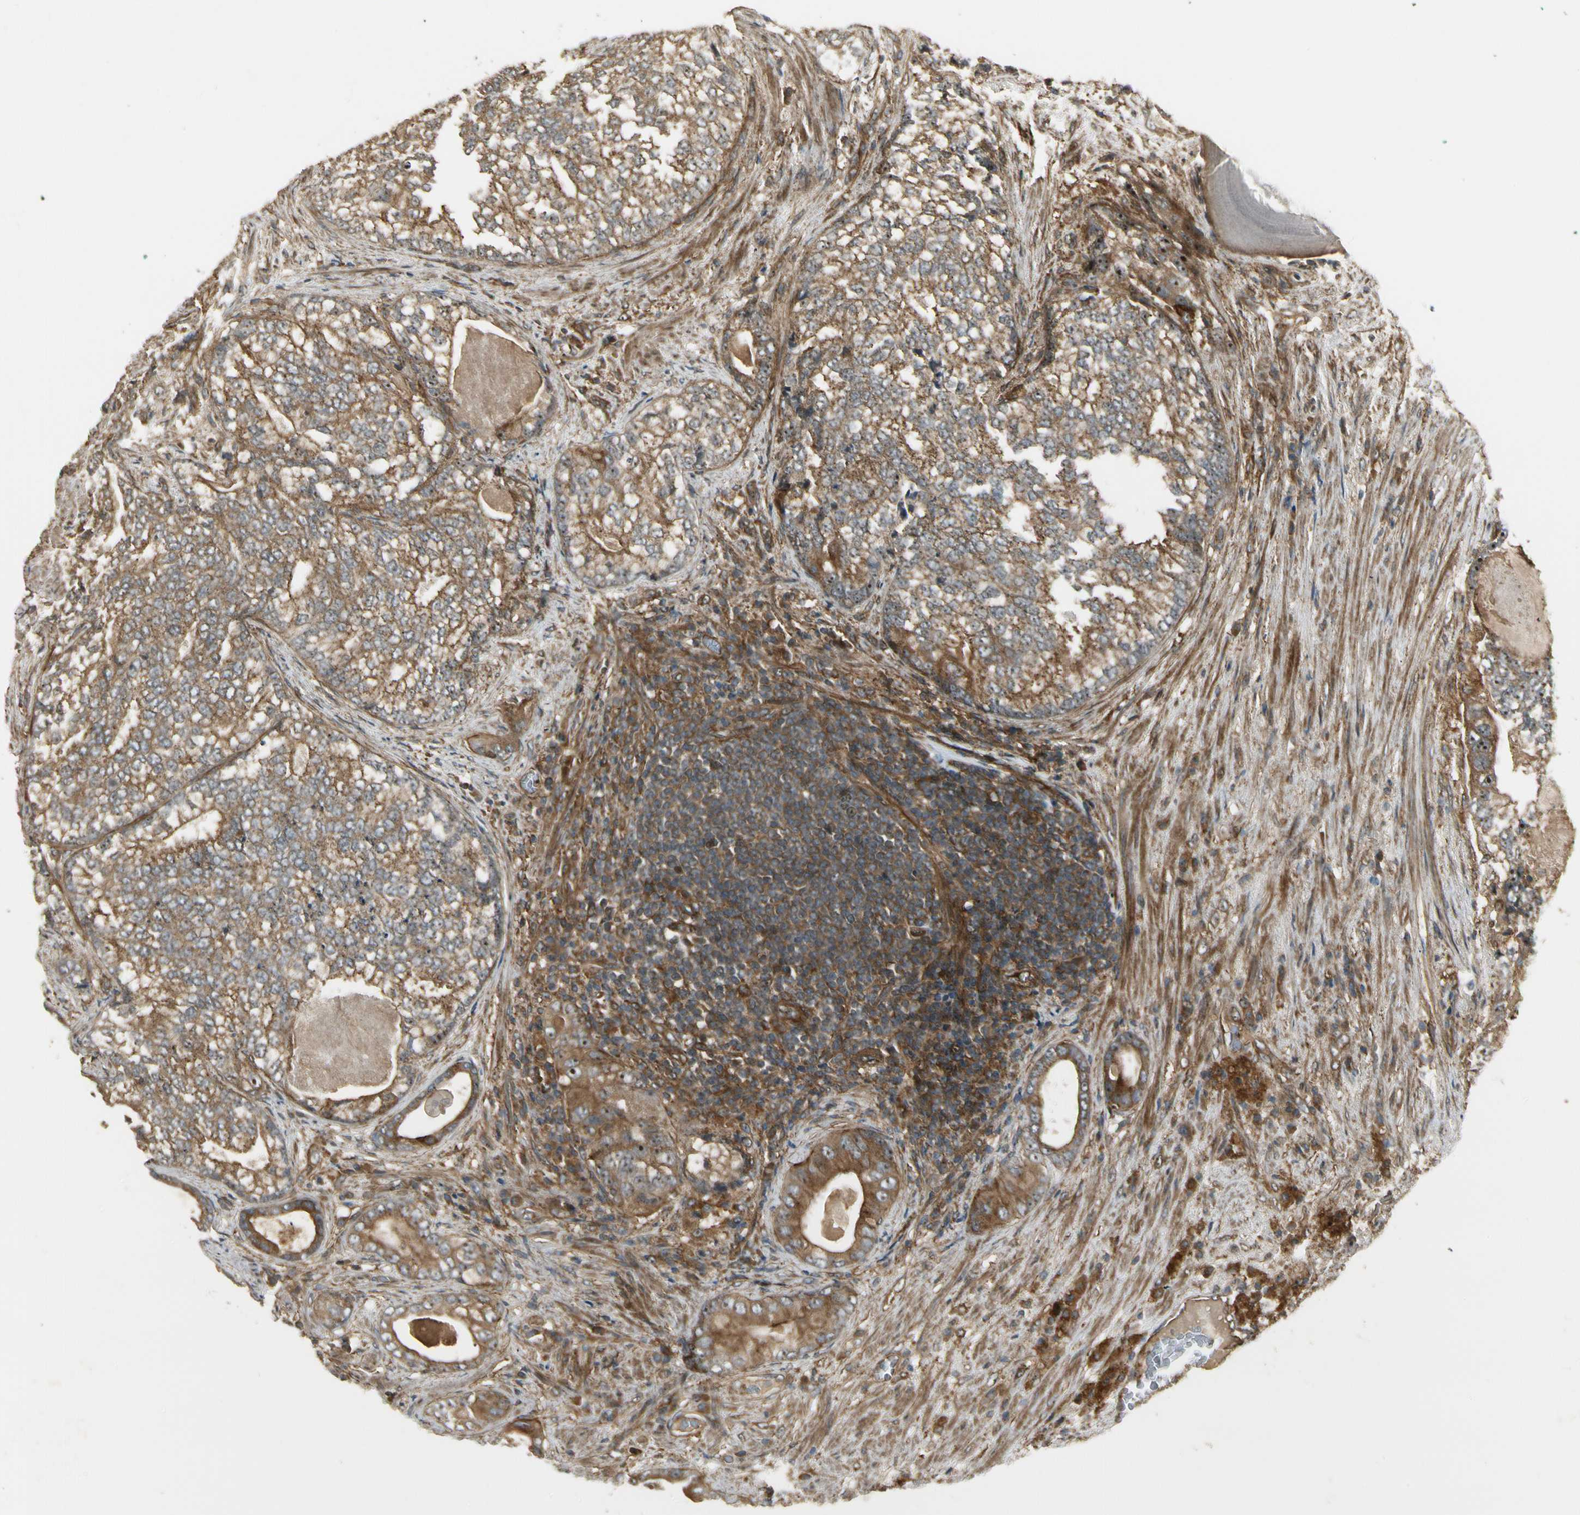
{"staining": {"intensity": "moderate", "quantity": ">75%", "location": "cytoplasmic/membranous"}, "tissue": "prostate cancer", "cell_type": "Tumor cells", "image_type": "cancer", "snomed": [{"axis": "morphology", "description": "Adenocarcinoma, High grade"}, {"axis": "topography", "description": "Prostate"}], "caption": "Brown immunohistochemical staining in human prostate cancer (high-grade adenocarcinoma) displays moderate cytoplasmic/membranous expression in about >75% of tumor cells. The protein of interest is stained brown, and the nuclei are stained in blue (DAB (3,3'-diaminobenzidine) IHC with brightfield microscopy, high magnification).", "gene": "FKBP15", "patient": {"sex": "male", "age": 66}}